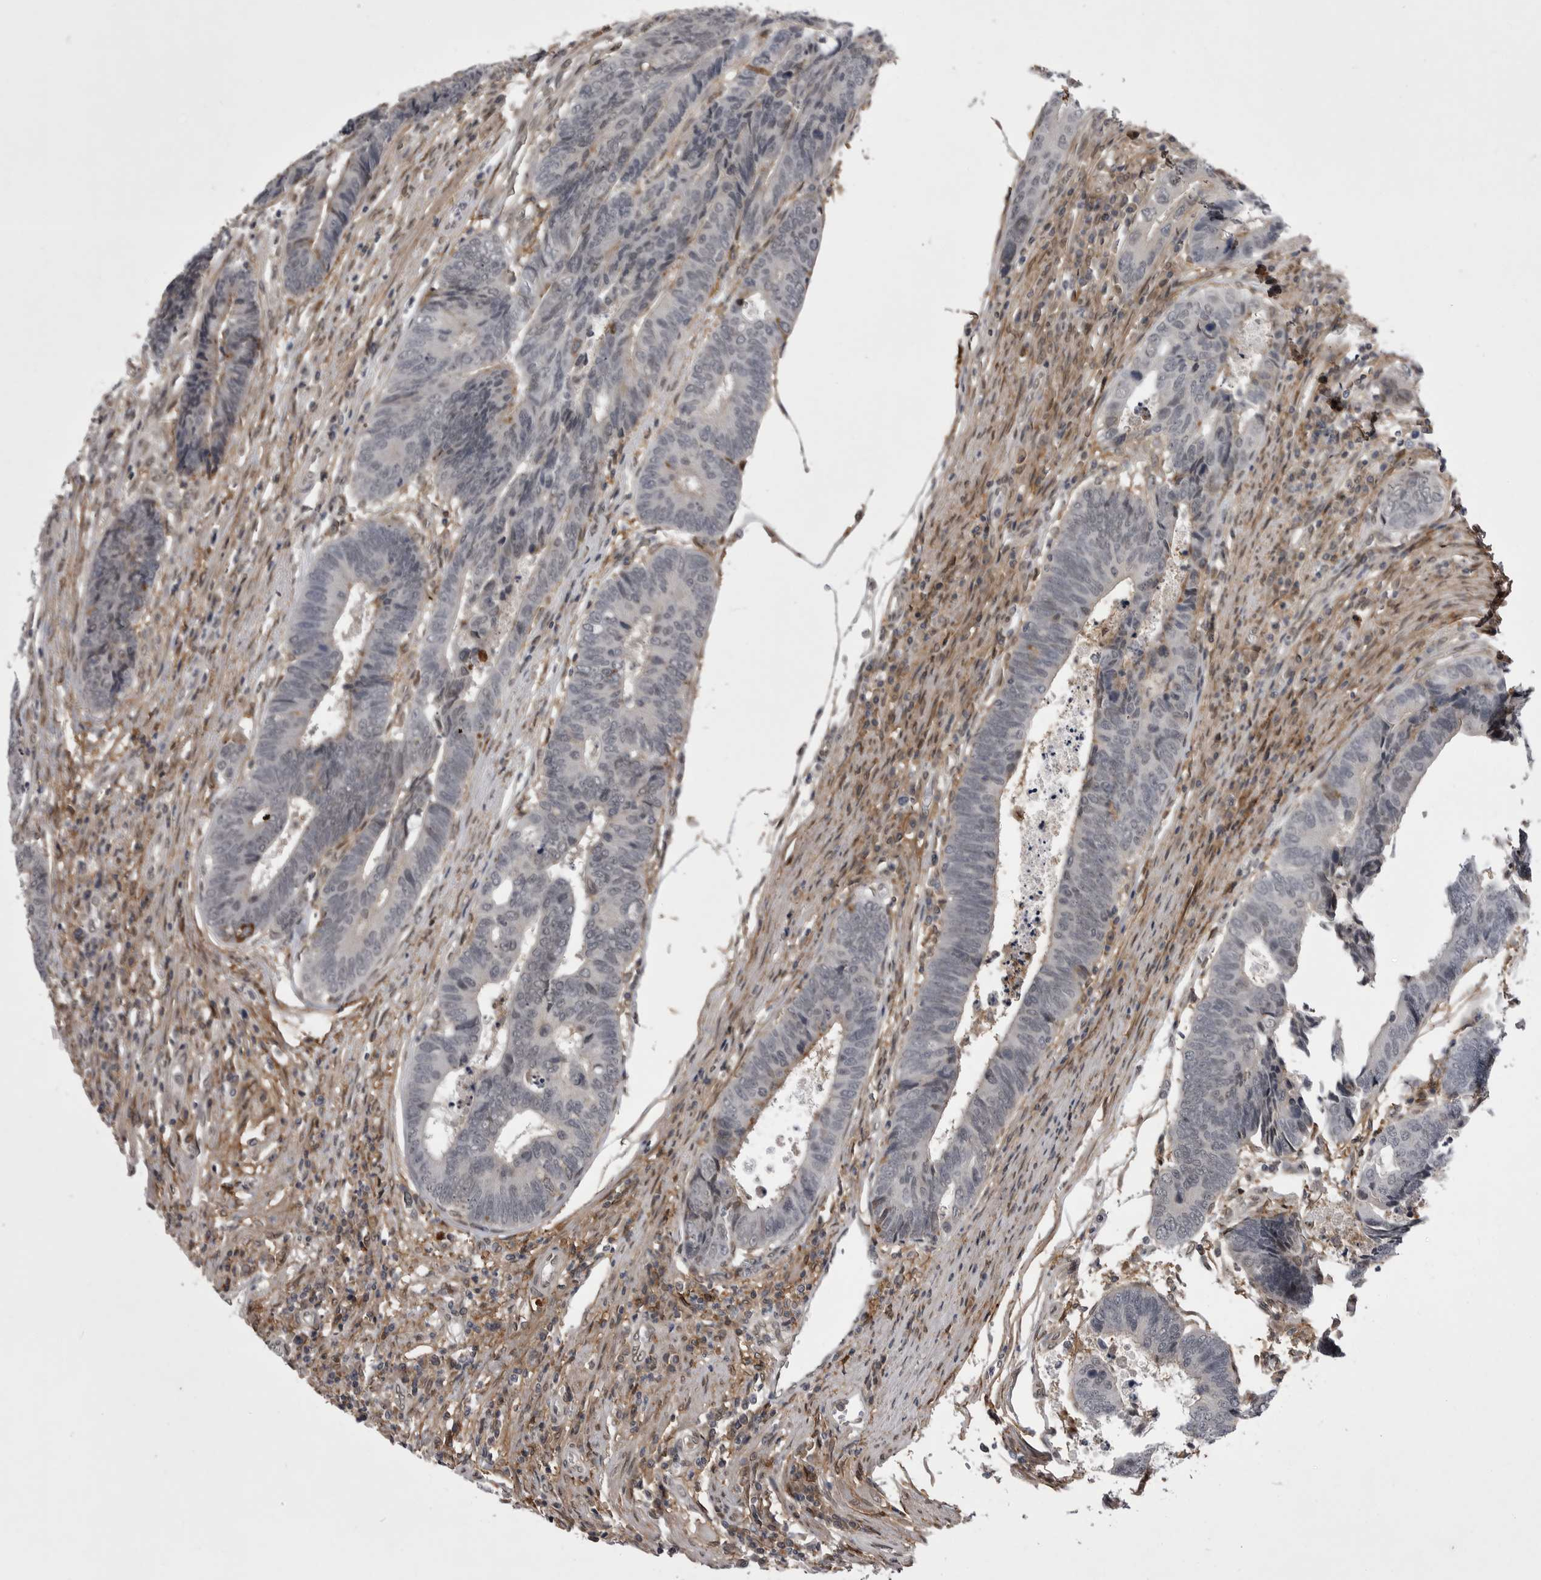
{"staining": {"intensity": "negative", "quantity": "none", "location": "none"}, "tissue": "colorectal cancer", "cell_type": "Tumor cells", "image_type": "cancer", "snomed": [{"axis": "morphology", "description": "Adenocarcinoma, NOS"}, {"axis": "topography", "description": "Rectum"}], "caption": "High power microscopy micrograph of an IHC micrograph of adenocarcinoma (colorectal), revealing no significant positivity in tumor cells.", "gene": "ABL1", "patient": {"sex": "male", "age": 84}}